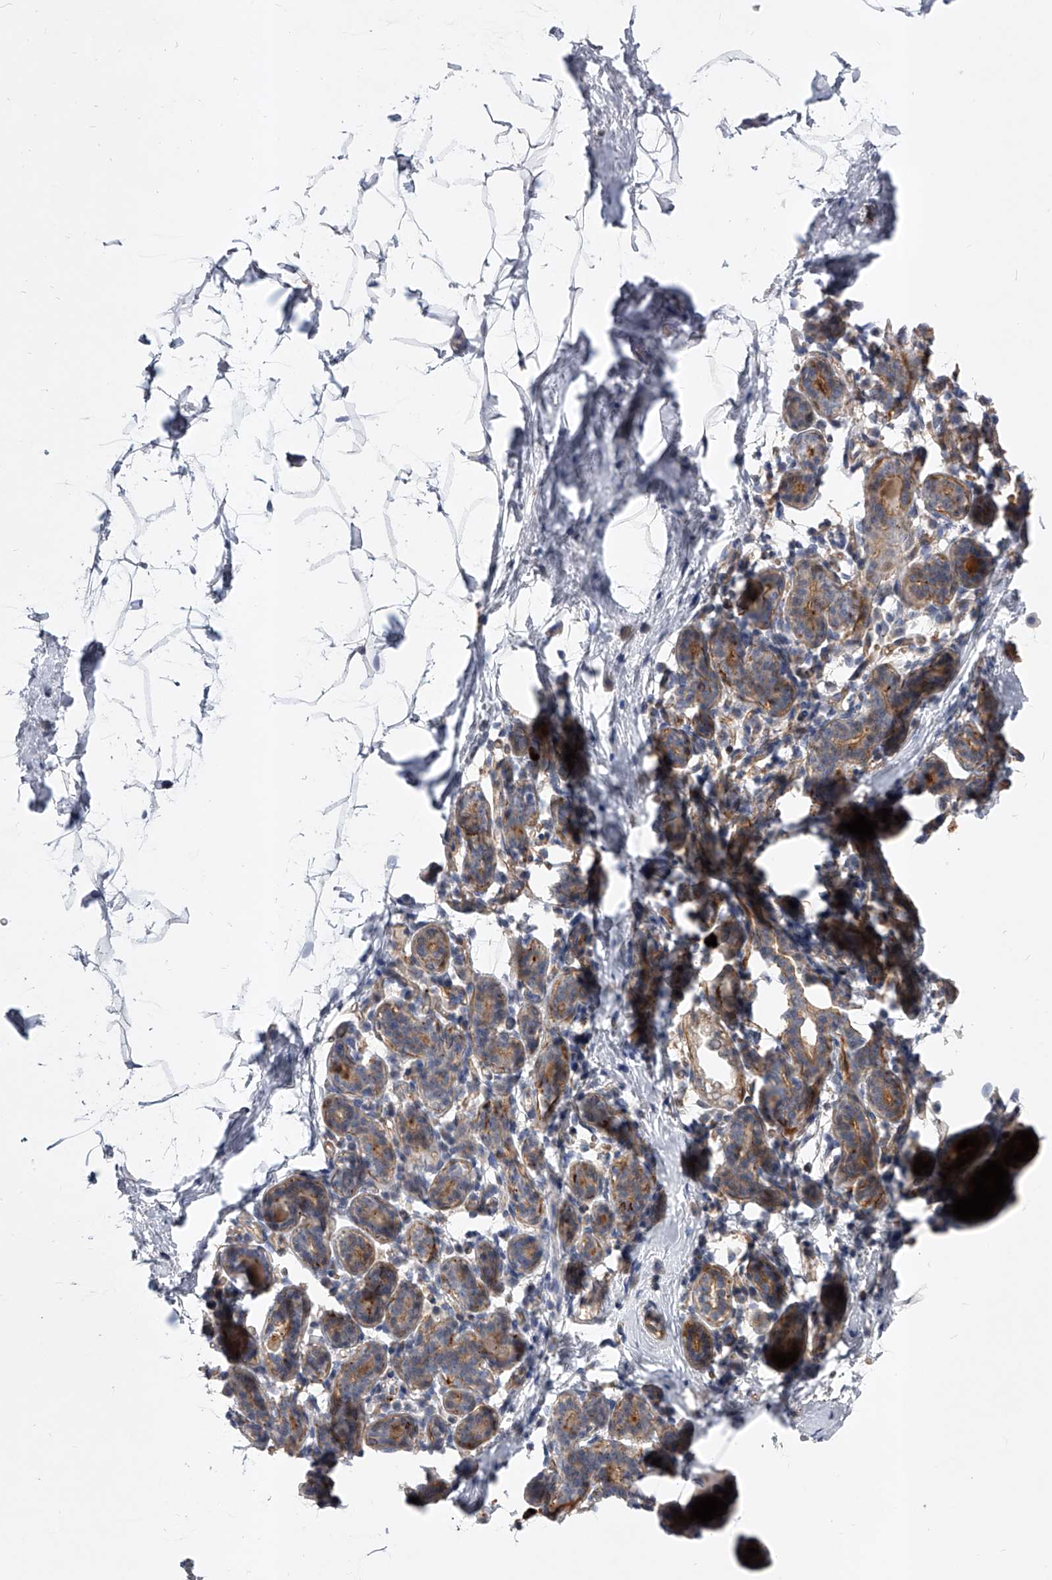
{"staining": {"intensity": "negative", "quantity": "none", "location": "none"}, "tissue": "breast", "cell_type": "Adipocytes", "image_type": "normal", "snomed": [{"axis": "morphology", "description": "Normal tissue, NOS"}, {"axis": "morphology", "description": "Lobular carcinoma"}, {"axis": "topography", "description": "Breast"}], "caption": "High magnification brightfield microscopy of unremarkable breast stained with DAB (3,3'-diaminobenzidine) (brown) and counterstained with hematoxylin (blue): adipocytes show no significant staining. Brightfield microscopy of IHC stained with DAB (brown) and hematoxylin (blue), captured at high magnification.", "gene": "ENSG00000250424", "patient": {"sex": "female", "age": 62}}